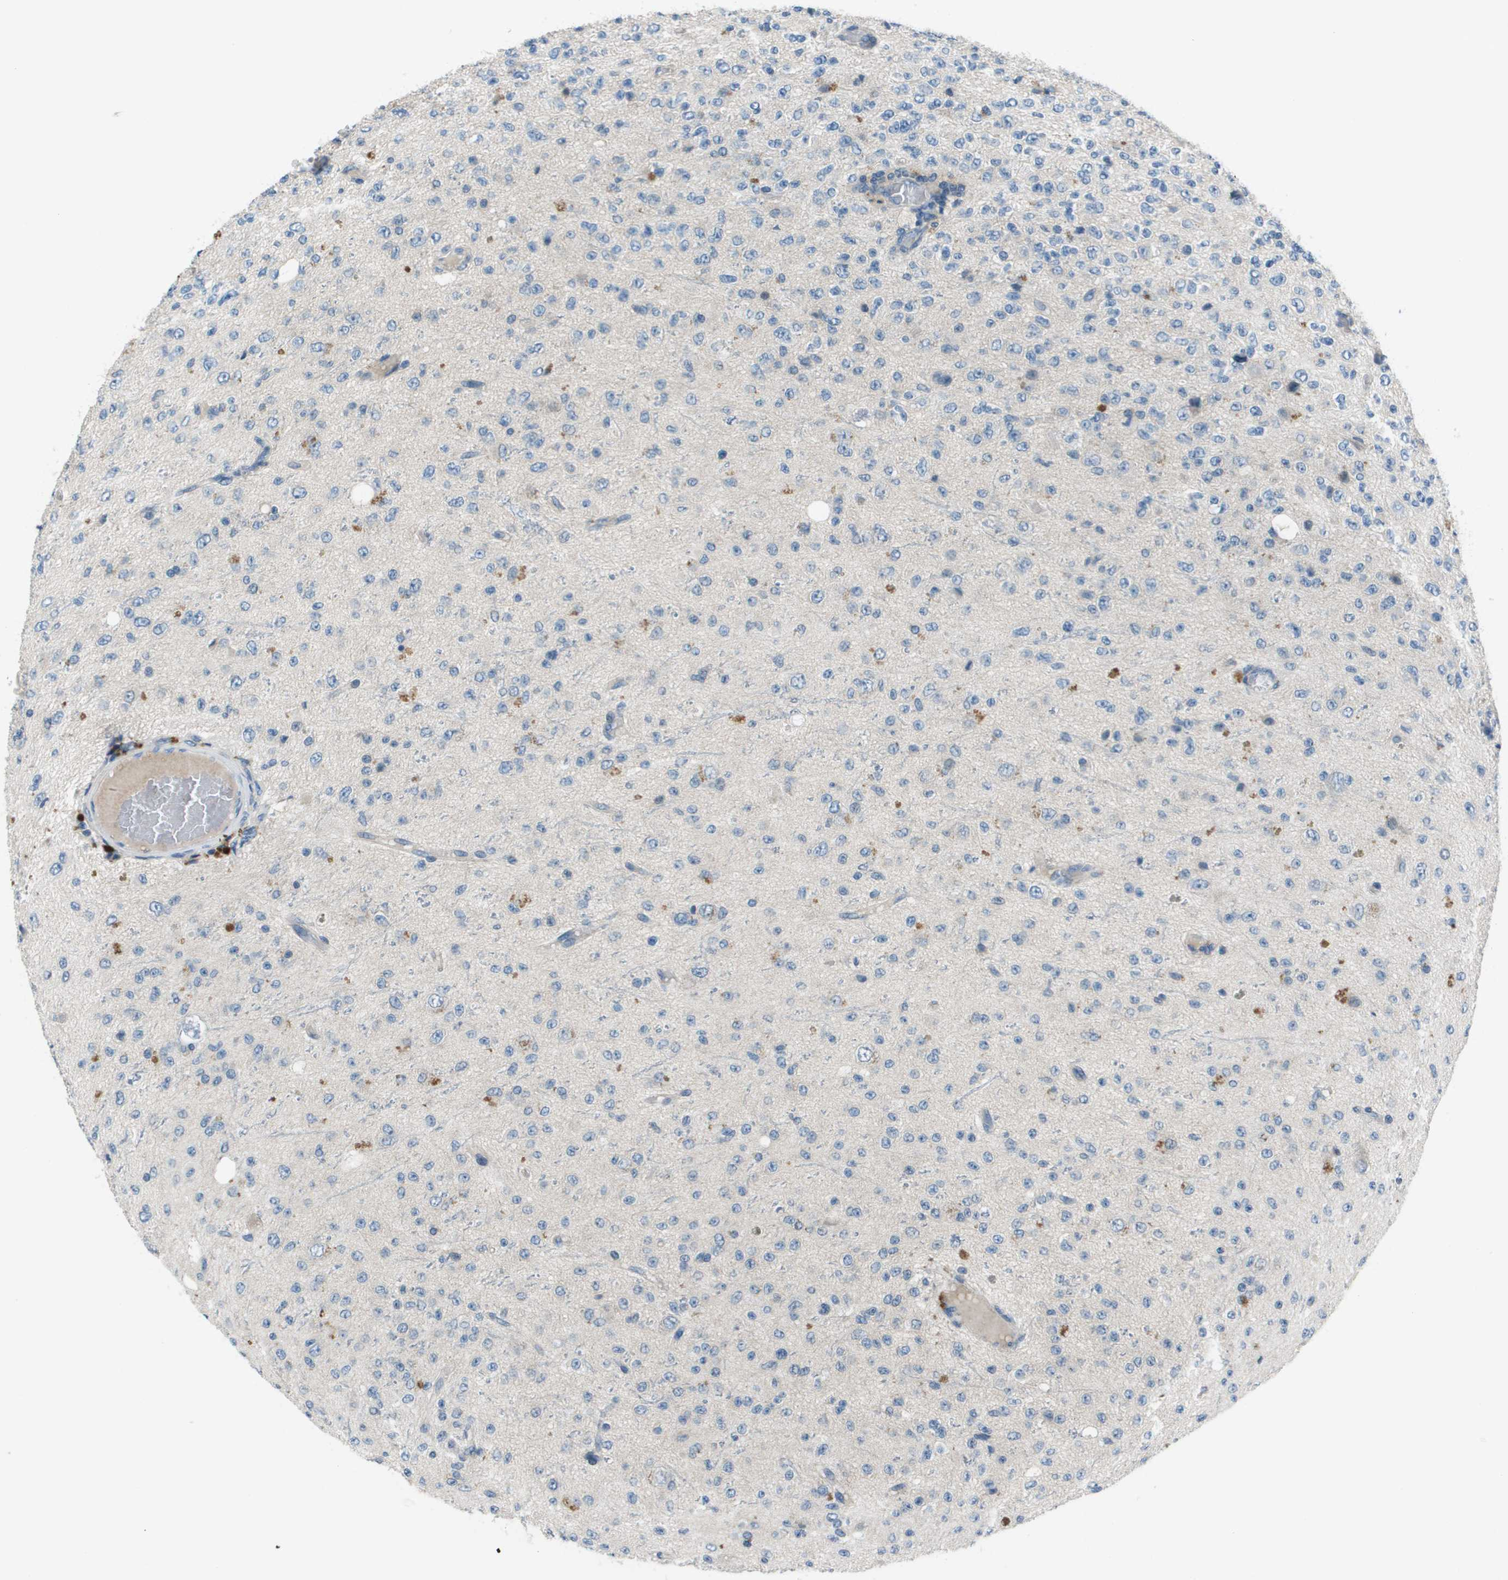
{"staining": {"intensity": "negative", "quantity": "none", "location": "none"}, "tissue": "glioma", "cell_type": "Tumor cells", "image_type": "cancer", "snomed": [{"axis": "morphology", "description": "Glioma, malignant, High grade"}, {"axis": "topography", "description": "pancreas cauda"}], "caption": "Glioma was stained to show a protein in brown. There is no significant expression in tumor cells.", "gene": "PCOLCE", "patient": {"sex": "male", "age": 60}}